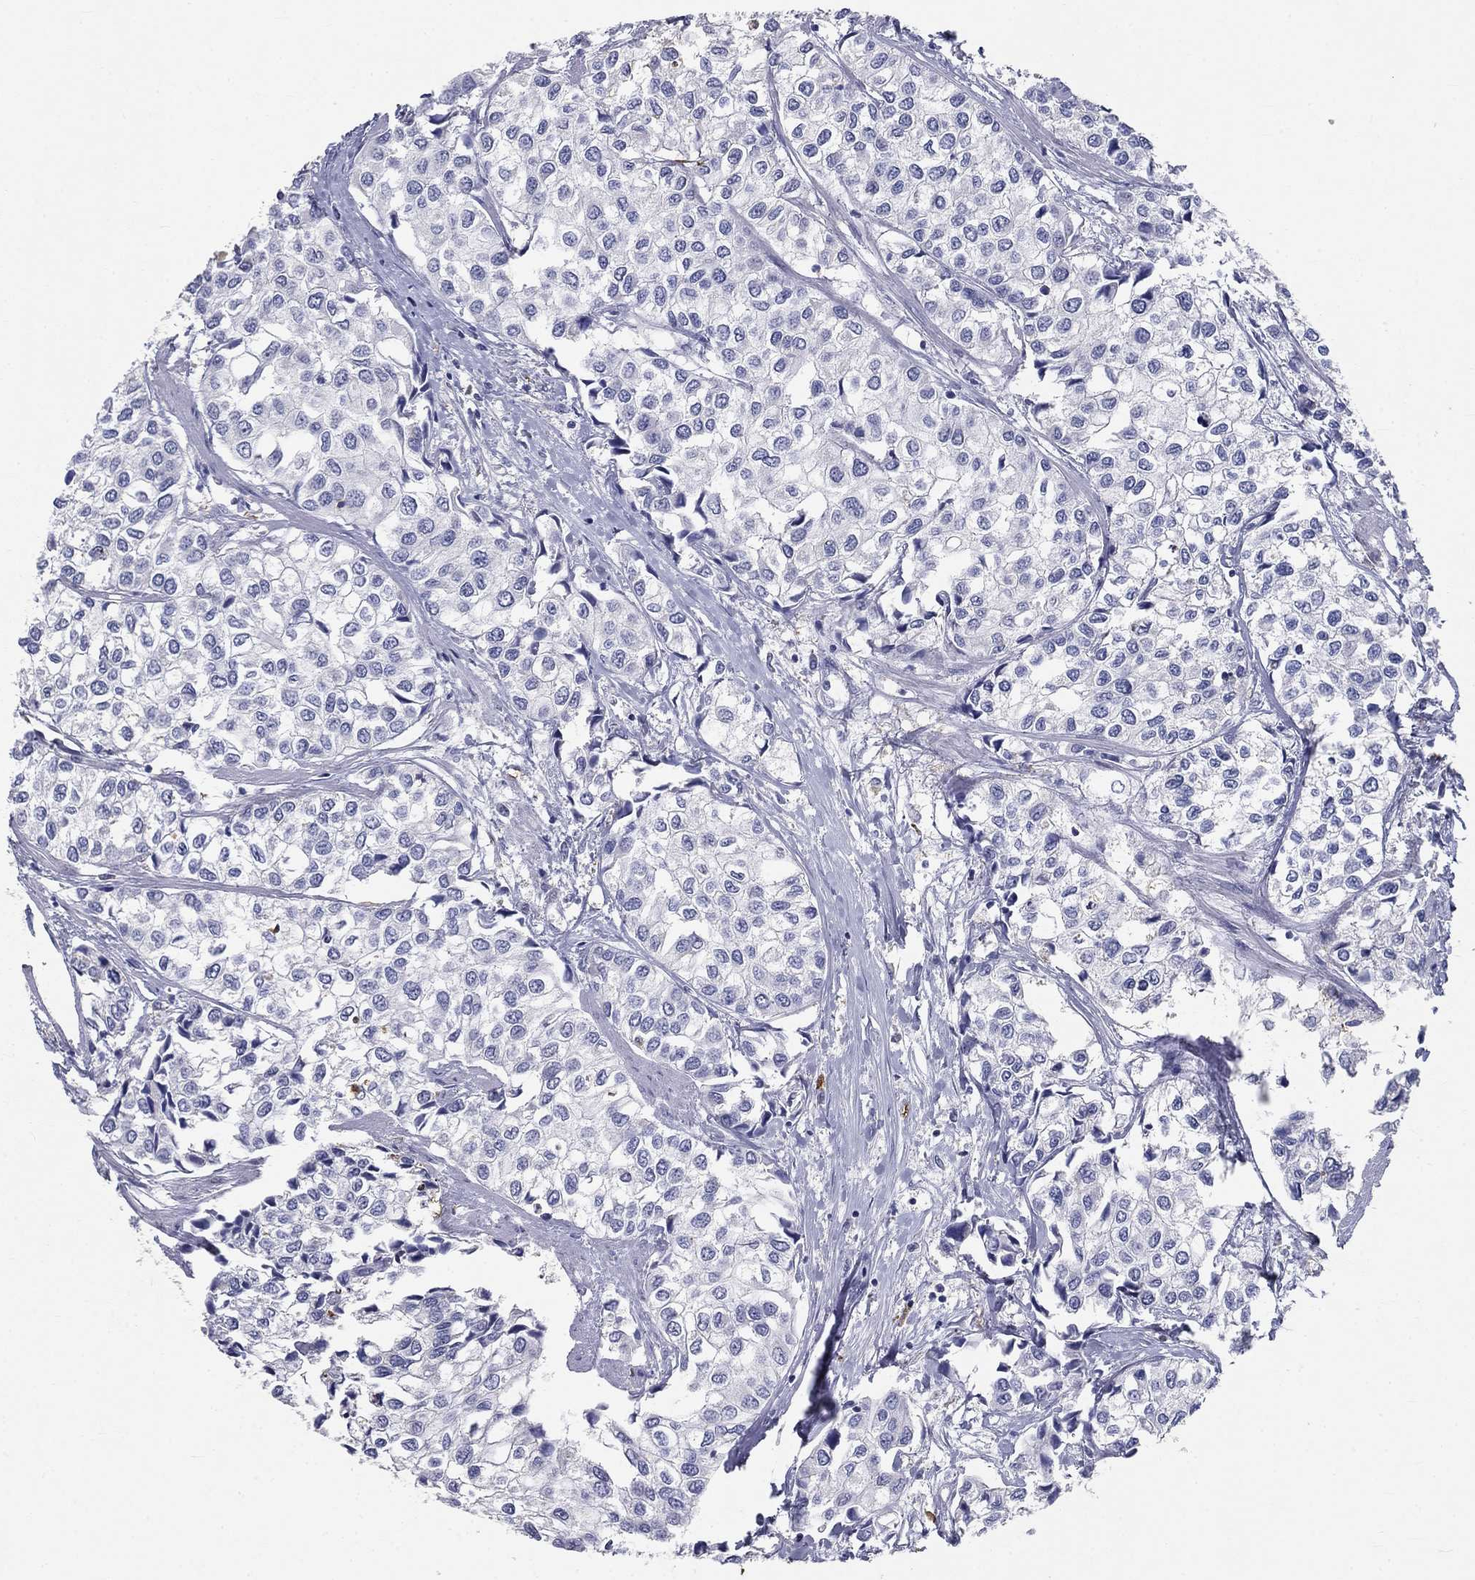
{"staining": {"intensity": "negative", "quantity": "none", "location": "none"}, "tissue": "urothelial cancer", "cell_type": "Tumor cells", "image_type": "cancer", "snomed": [{"axis": "morphology", "description": "Urothelial carcinoma, High grade"}, {"axis": "topography", "description": "Urinary bladder"}], "caption": "Immunohistochemistry (IHC) of high-grade urothelial carcinoma displays no staining in tumor cells. Brightfield microscopy of IHC stained with DAB (brown) and hematoxylin (blue), captured at high magnification.", "gene": "IGSF8", "patient": {"sex": "male", "age": 73}}